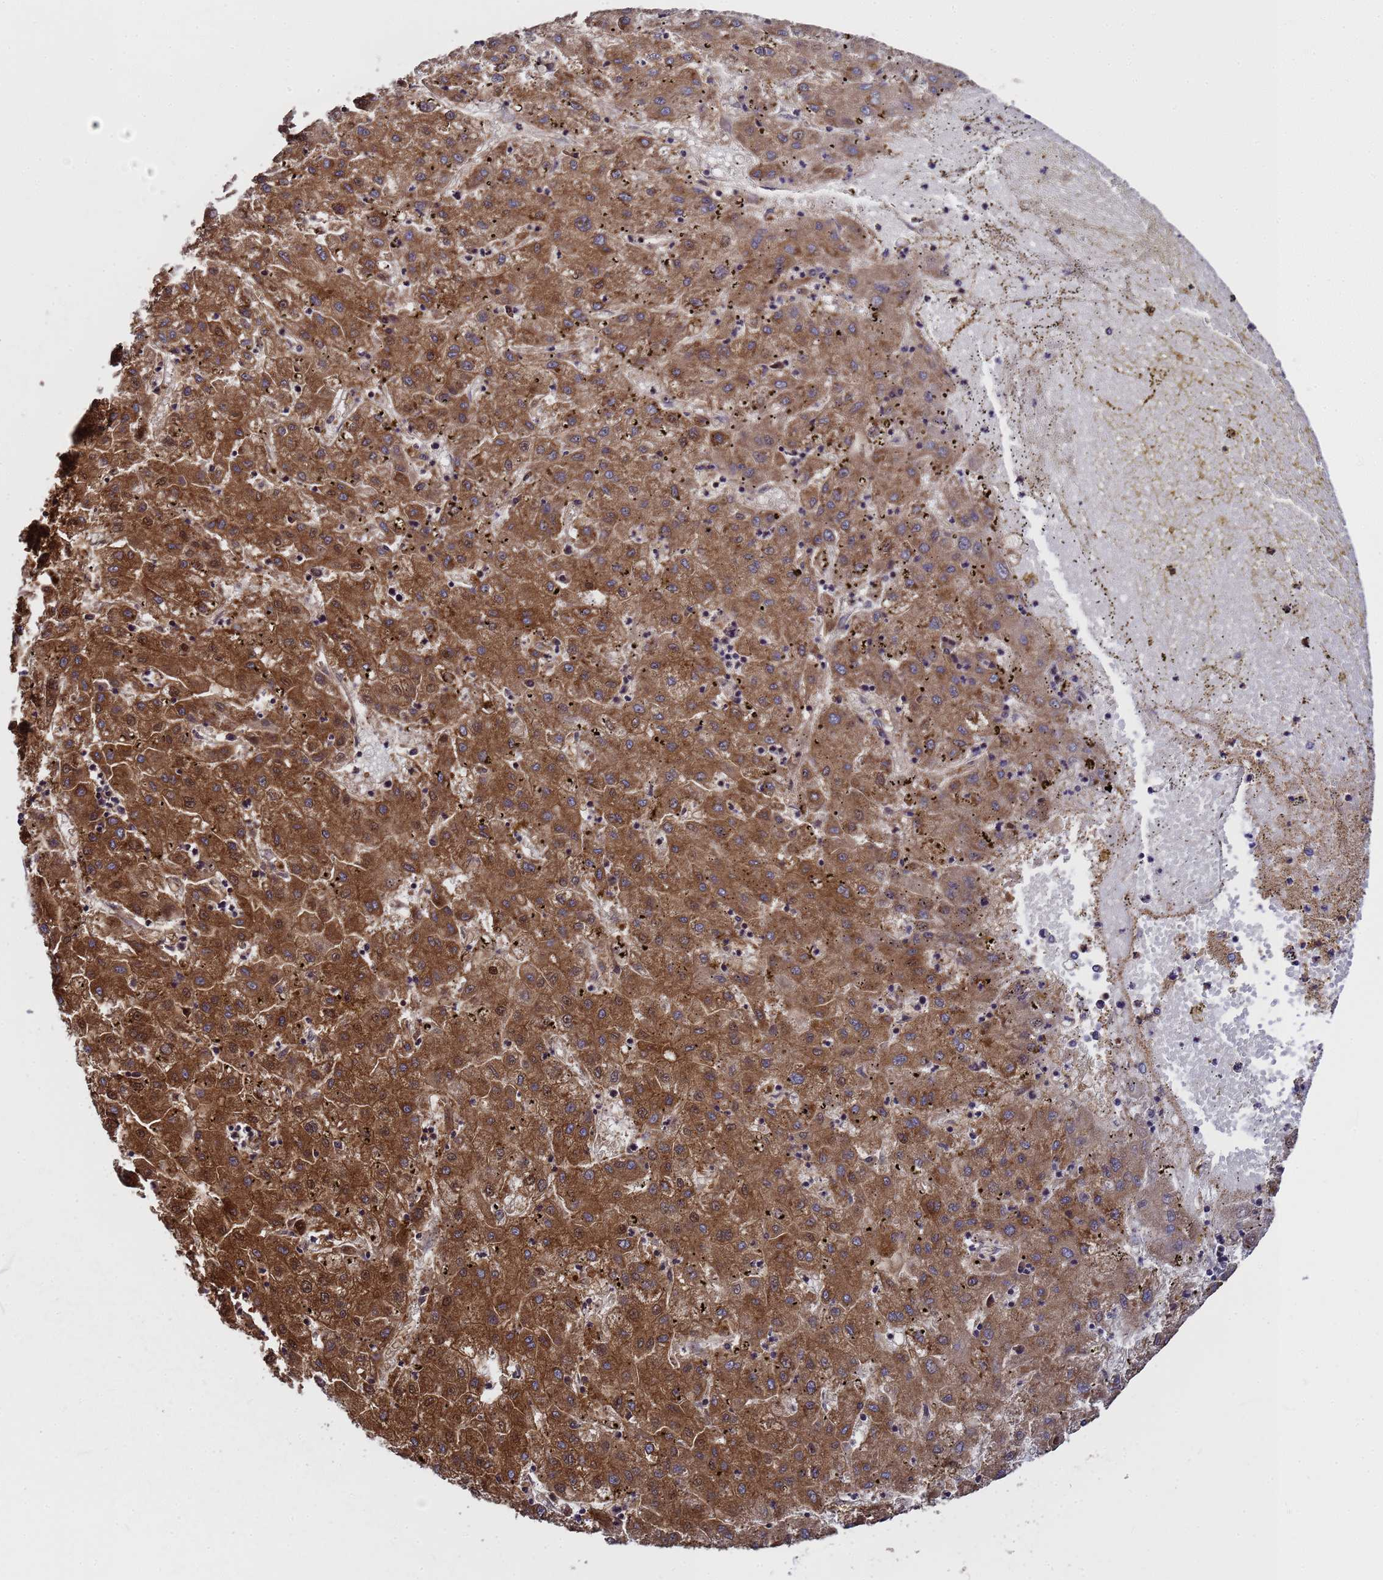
{"staining": {"intensity": "strong", "quantity": ">75%", "location": "cytoplasmic/membranous"}, "tissue": "liver cancer", "cell_type": "Tumor cells", "image_type": "cancer", "snomed": [{"axis": "morphology", "description": "Carcinoma, Hepatocellular, NOS"}, {"axis": "topography", "description": "Liver"}], "caption": "Immunohistochemistry histopathology image of neoplastic tissue: human liver hepatocellular carcinoma stained using immunohistochemistry (IHC) reveals high levels of strong protein expression localized specifically in the cytoplasmic/membranous of tumor cells, appearing as a cytoplasmic/membranous brown color.", "gene": "GSTCD", "patient": {"sex": "male", "age": 72}}